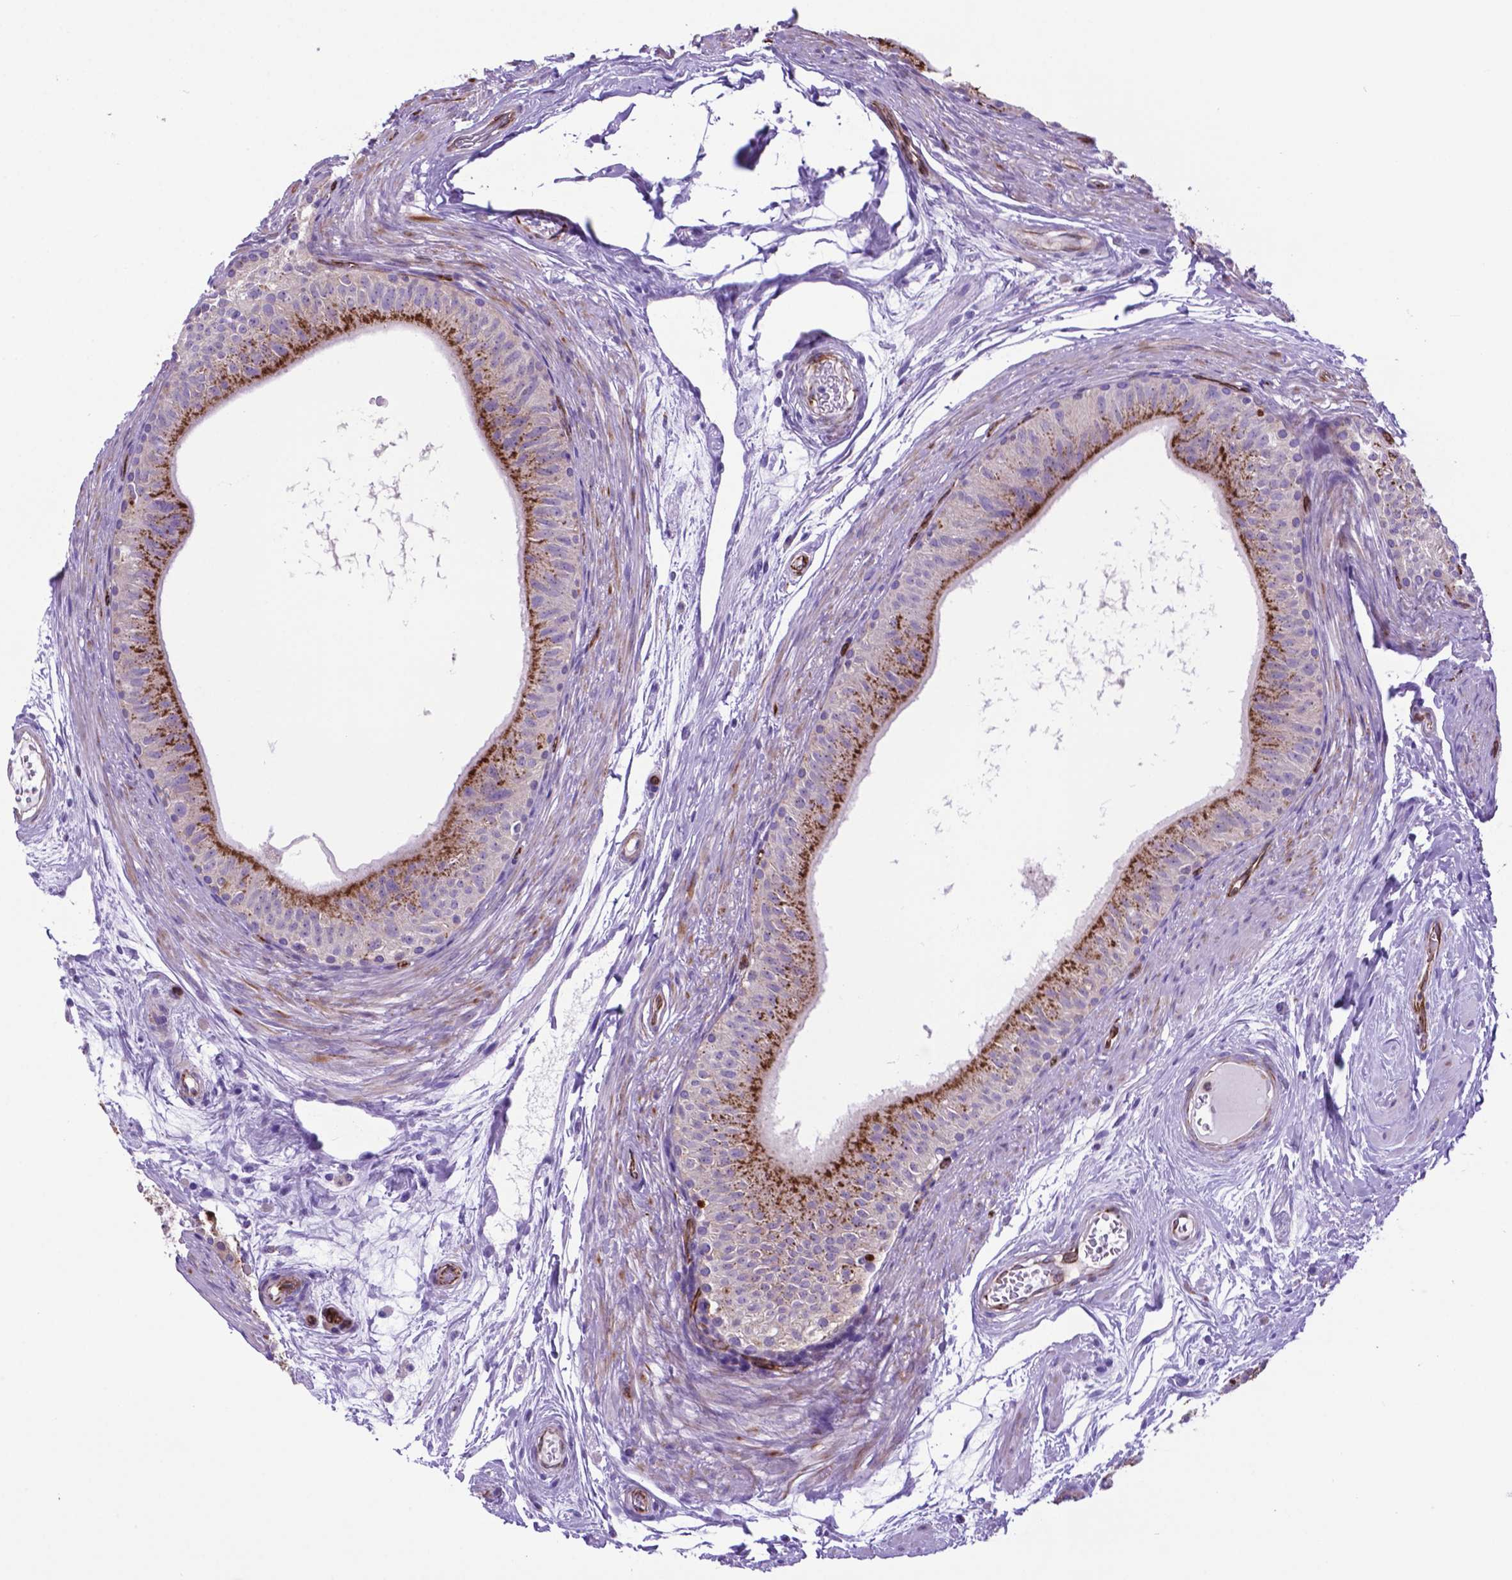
{"staining": {"intensity": "strong", "quantity": "25%-75%", "location": "cytoplasmic/membranous"}, "tissue": "epididymis", "cell_type": "Glandular cells", "image_type": "normal", "snomed": [{"axis": "morphology", "description": "Normal tissue, NOS"}, {"axis": "topography", "description": "Epididymis"}], "caption": "DAB (3,3'-diaminobenzidine) immunohistochemical staining of benign epididymis reveals strong cytoplasmic/membranous protein staining in approximately 25%-75% of glandular cells.", "gene": "LZTR1", "patient": {"sex": "male", "age": 36}}